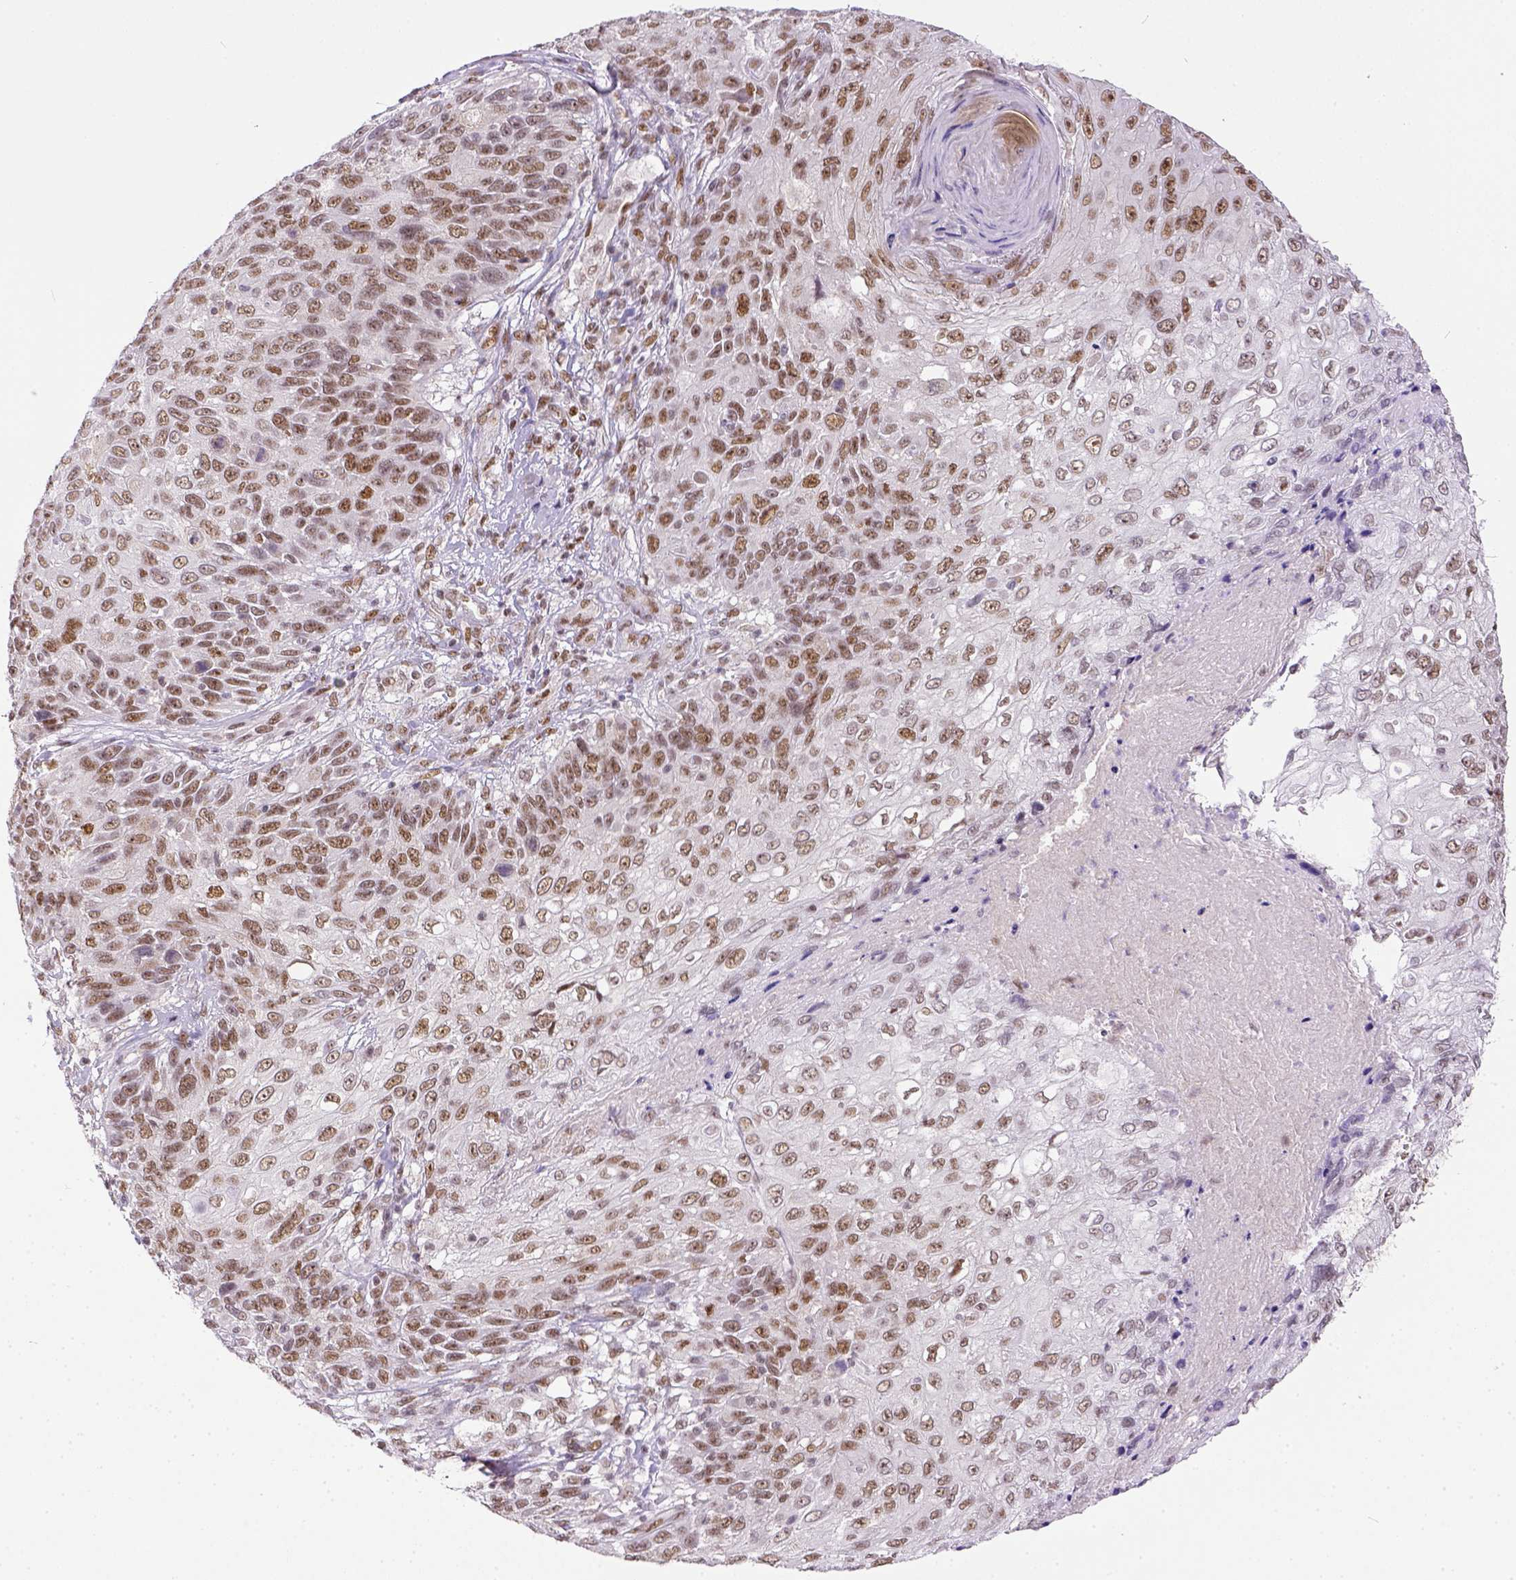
{"staining": {"intensity": "moderate", "quantity": ">75%", "location": "nuclear"}, "tissue": "skin cancer", "cell_type": "Tumor cells", "image_type": "cancer", "snomed": [{"axis": "morphology", "description": "Squamous cell carcinoma, NOS"}, {"axis": "topography", "description": "Skin"}], "caption": "The image shows immunohistochemical staining of skin cancer. There is moderate nuclear expression is seen in about >75% of tumor cells. (DAB IHC with brightfield microscopy, high magnification).", "gene": "ERCC1", "patient": {"sex": "male", "age": 92}}